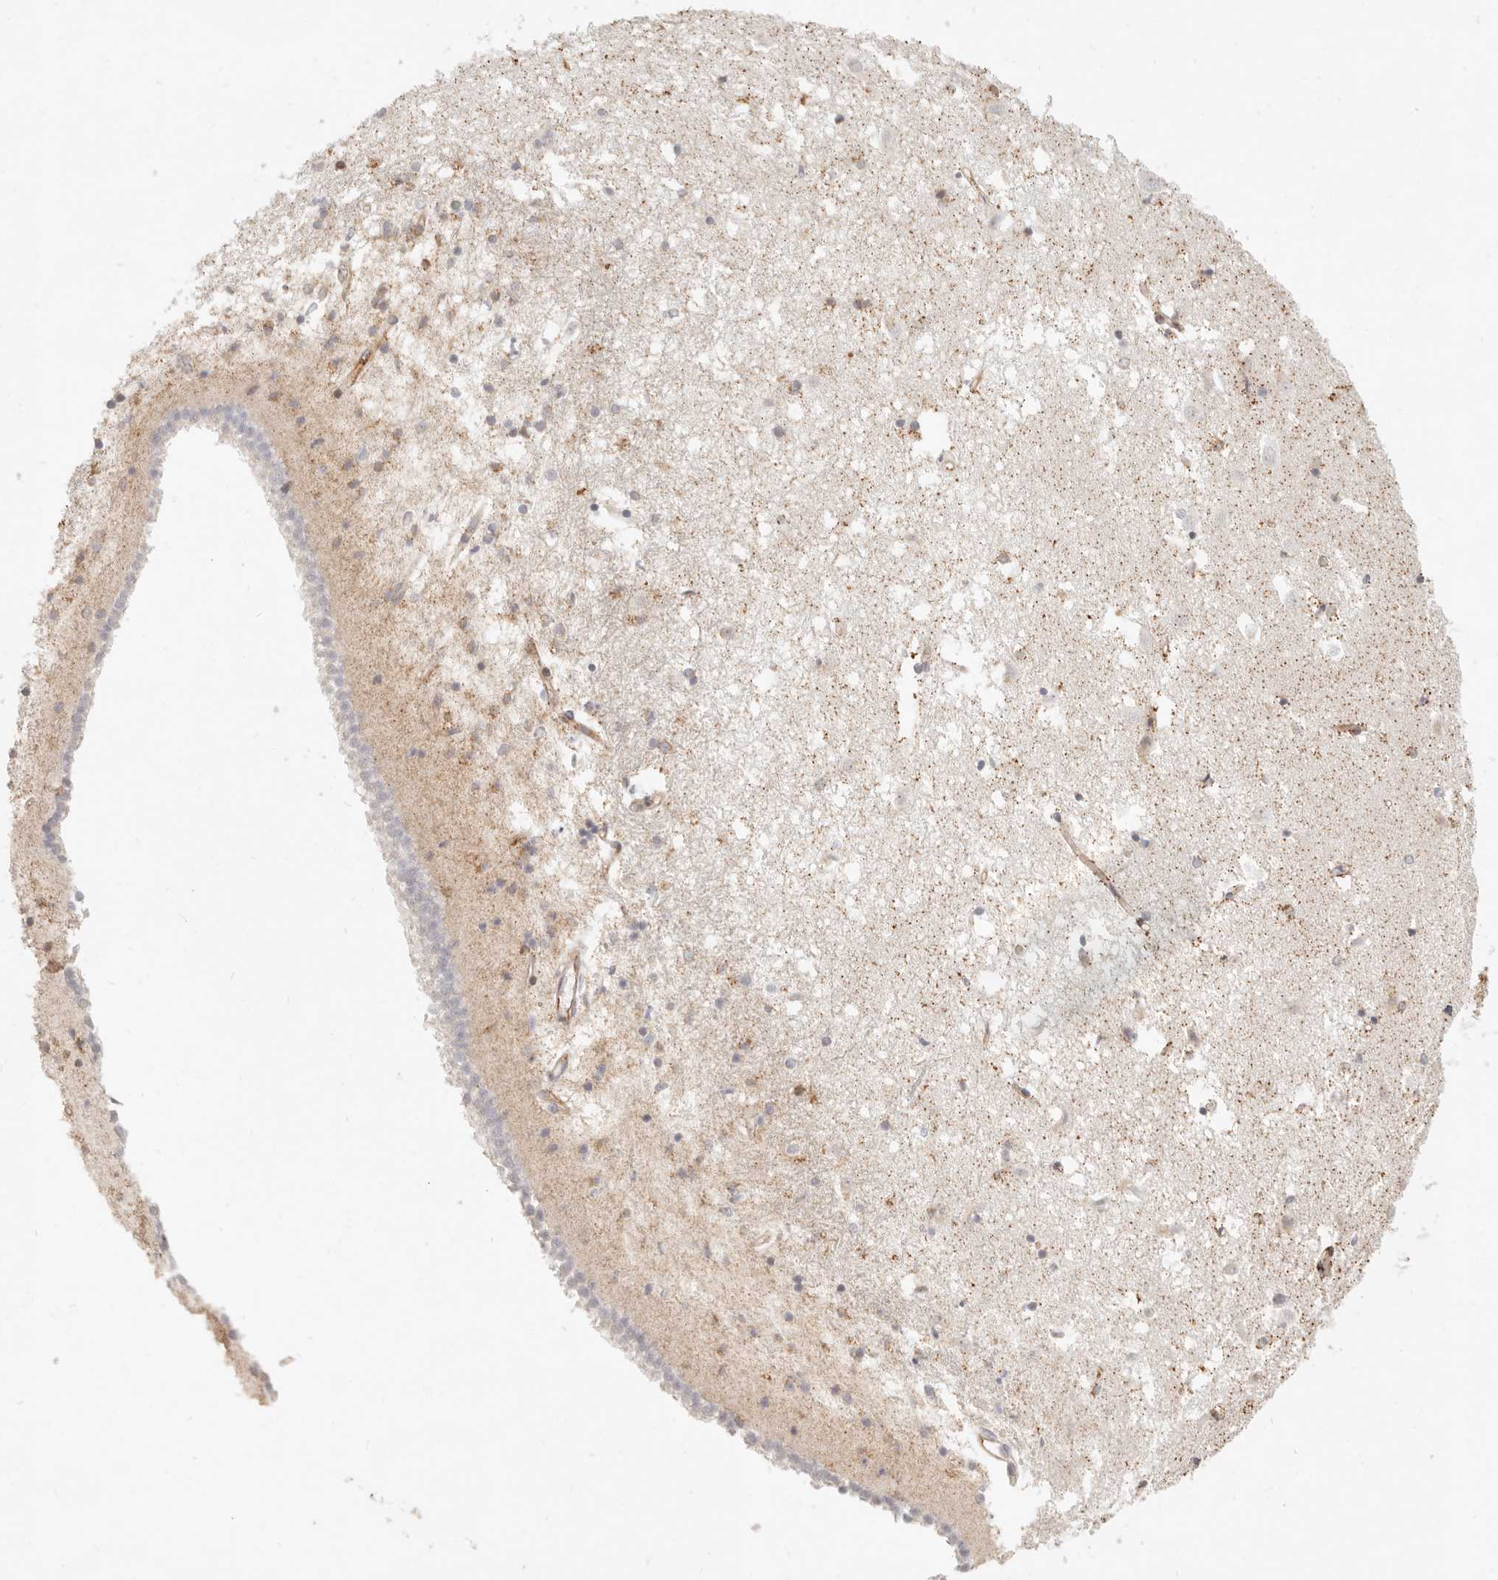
{"staining": {"intensity": "moderate", "quantity": "25%-75%", "location": "cytoplasmic/membranous"}, "tissue": "caudate", "cell_type": "Glial cells", "image_type": "normal", "snomed": [{"axis": "morphology", "description": "Normal tissue, NOS"}, {"axis": "topography", "description": "Lateral ventricle wall"}], "caption": "This histopathology image reveals immunohistochemistry staining of normal human caudate, with medium moderate cytoplasmic/membranous staining in about 25%-75% of glial cells.", "gene": "SASS6", "patient": {"sex": "male", "age": 45}}